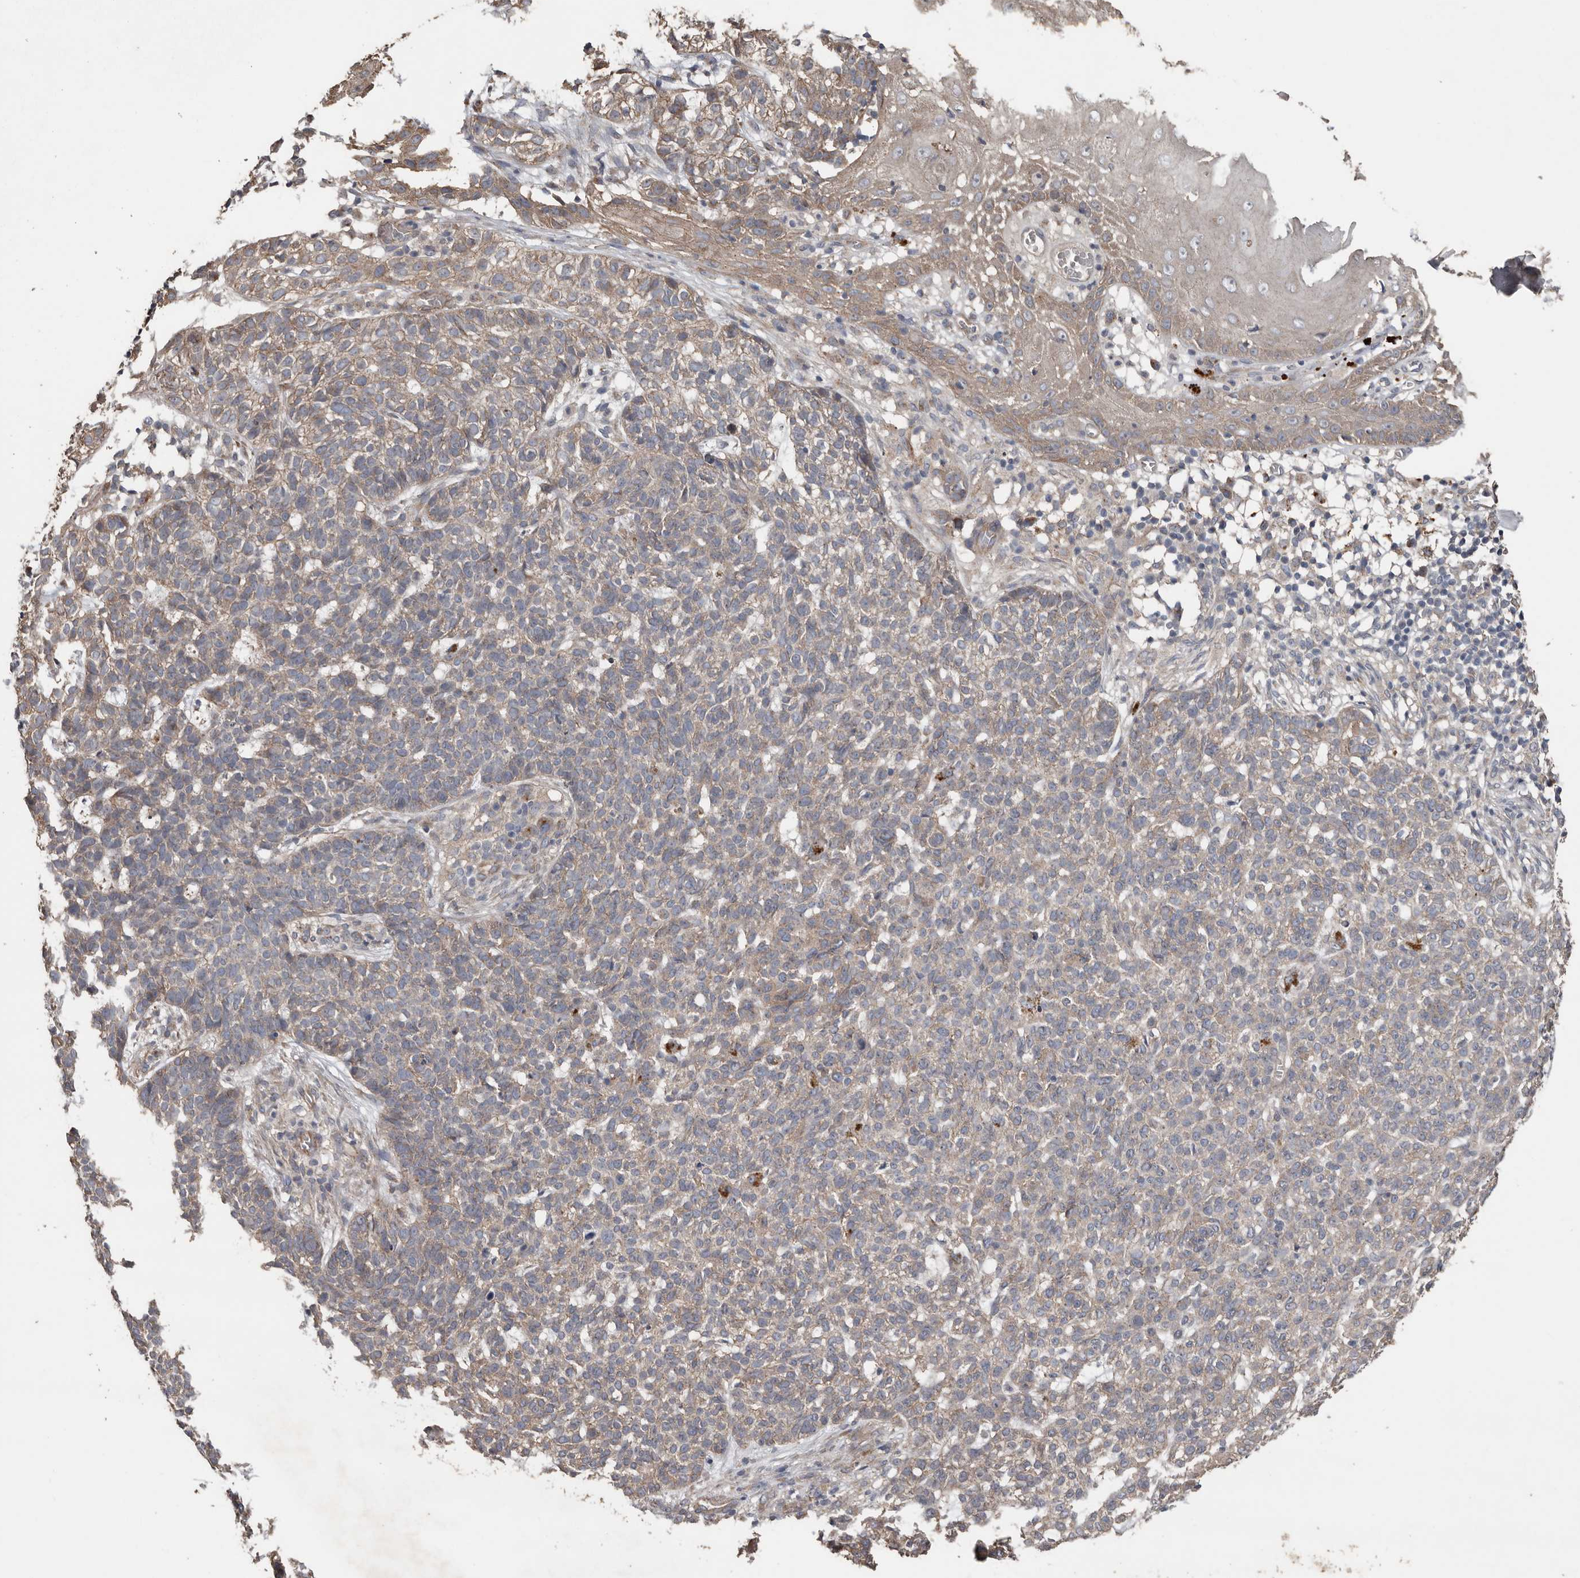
{"staining": {"intensity": "weak", "quantity": "25%-75%", "location": "cytoplasmic/membranous"}, "tissue": "skin cancer", "cell_type": "Tumor cells", "image_type": "cancer", "snomed": [{"axis": "morphology", "description": "Basal cell carcinoma"}, {"axis": "topography", "description": "Skin"}], "caption": "Protein expression analysis of human basal cell carcinoma (skin) reveals weak cytoplasmic/membranous staining in about 25%-75% of tumor cells.", "gene": "HYAL4", "patient": {"sex": "male", "age": 85}}